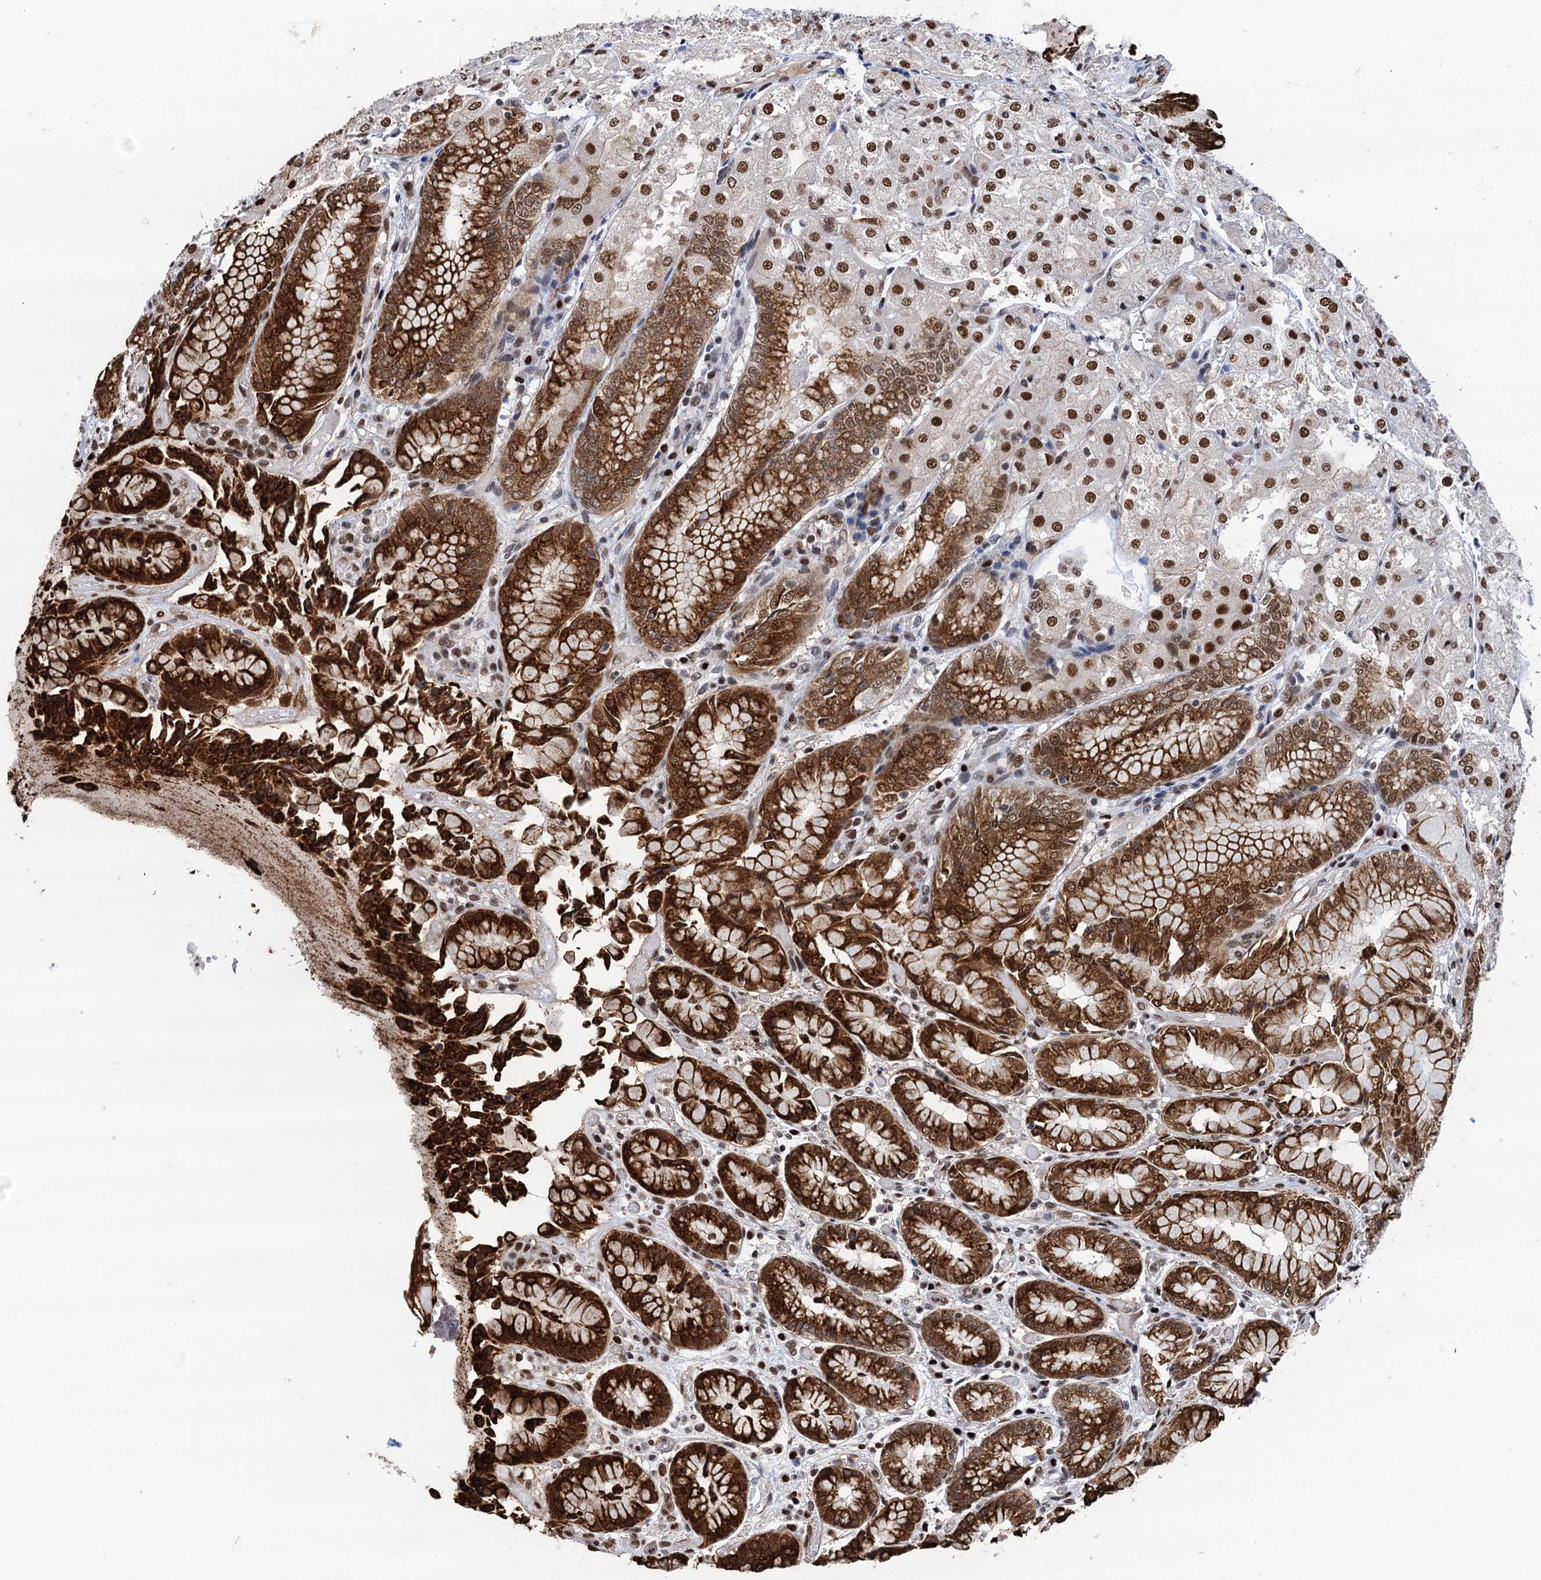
{"staining": {"intensity": "strong", "quantity": ">75%", "location": "cytoplasmic/membranous,nuclear"}, "tissue": "stomach", "cell_type": "Glandular cells", "image_type": "normal", "snomed": [{"axis": "morphology", "description": "Normal tissue, NOS"}, {"axis": "topography", "description": "Stomach, upper"}], "caption": "A brown stain highlights strong cytoplasmic/membranous,nuclear positivity of a protein in glandular cells of normal human stomach.", "gene": "PPP4R1", "patient": {"sex": "male", "age": 72}}